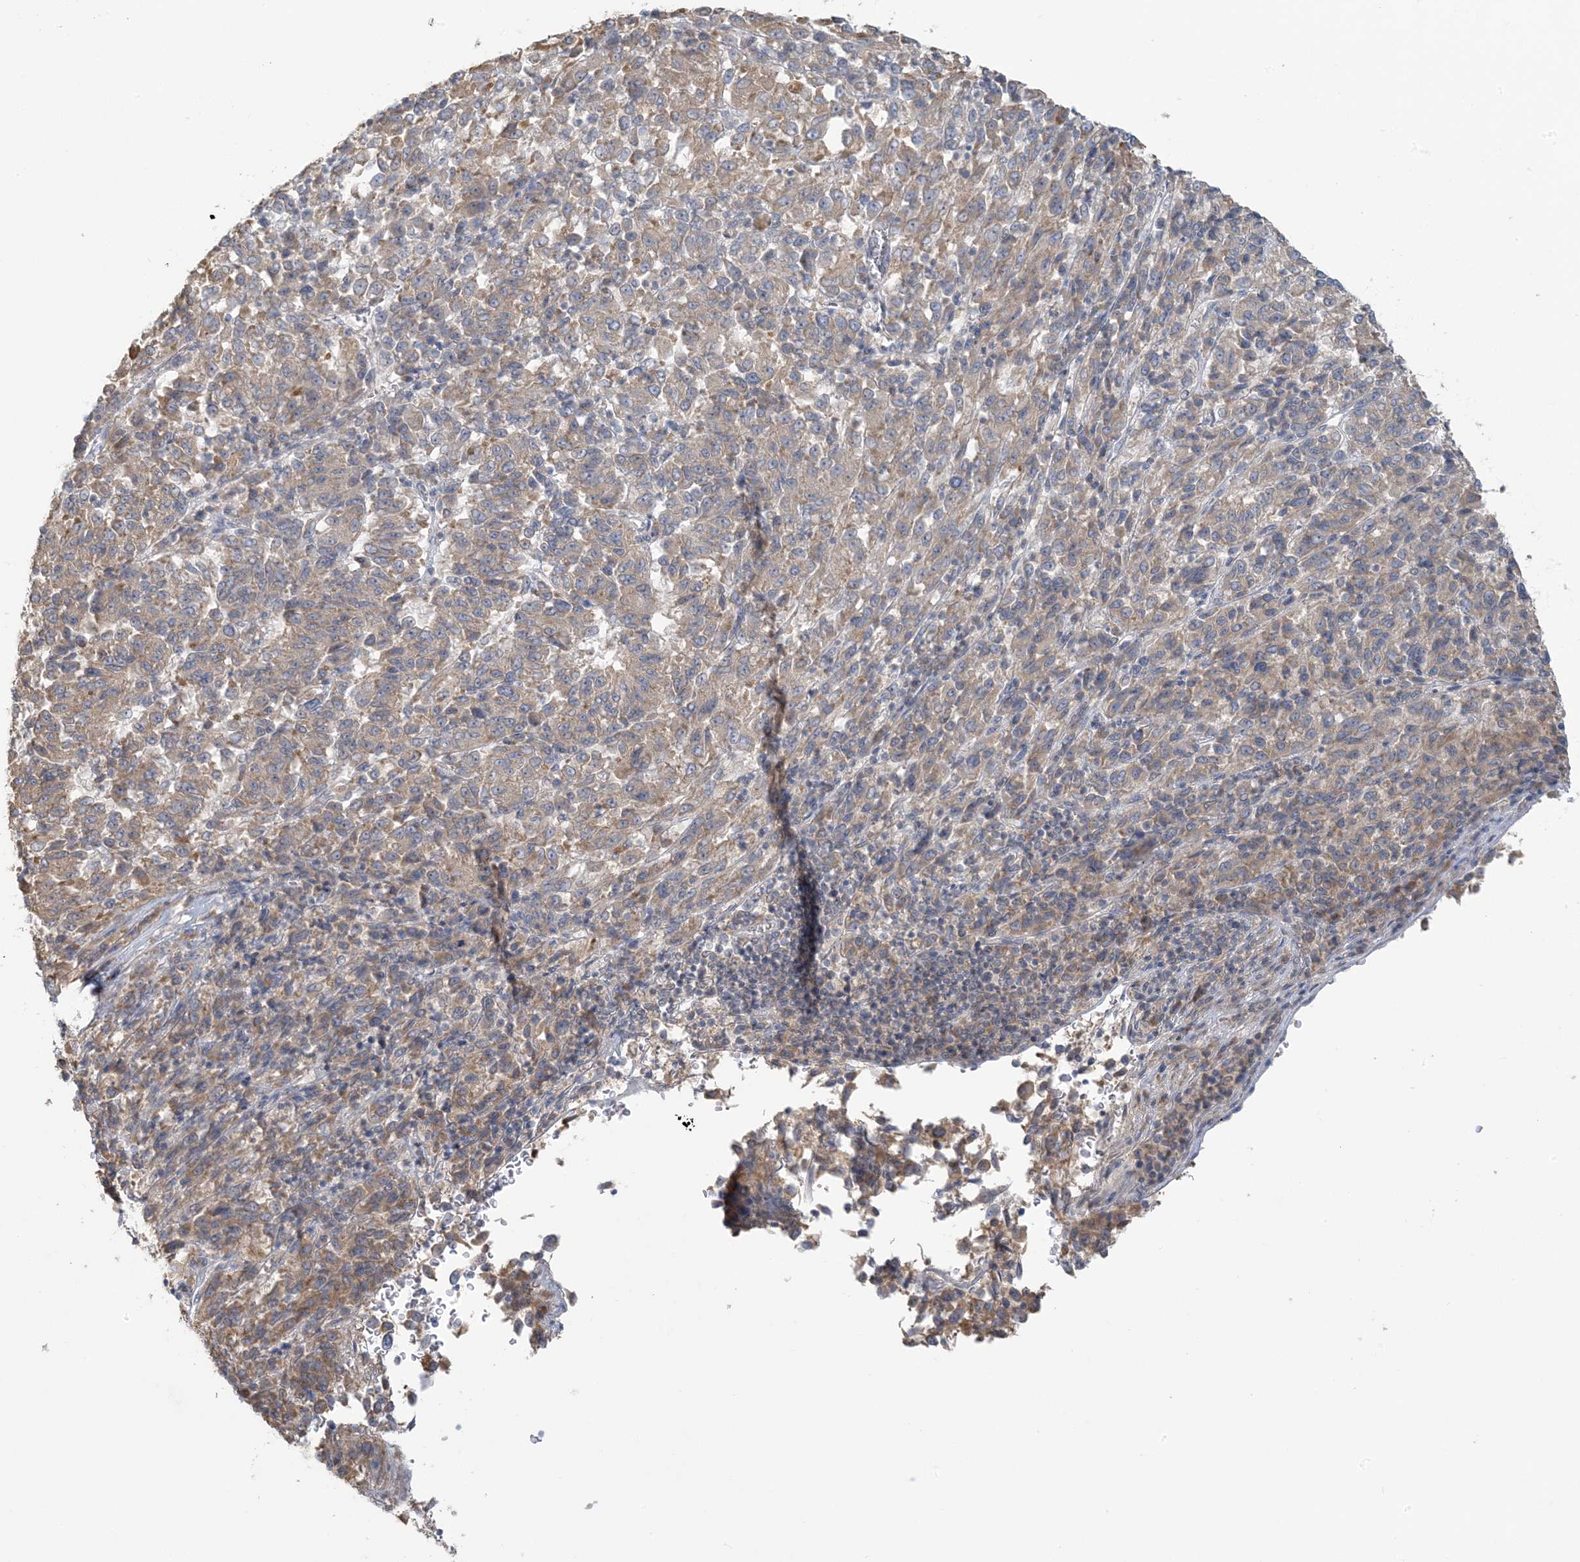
{"staining": {"intensity": "weak", "quantity": ">75%", "location": "cytoplasmic/membranous"}, "tissue": "melanoma", "cell_type": "Tumor cells", "image_type": "cancer", "snomed": [{"axis": "morphology", "description": "Malignant melanoma, Metastatic site"}, {"axis": "topography", "description": "Lung"}], "caption": "There is low levels of weak cytoplasmic/membranous positivity in tumor cells of malignant melanoma (metastatic site), as demonstrated by immunohistochemical staining (brown color).", "gene": "EEFSEC", "patient": {"sex": "male", "age": 64}}